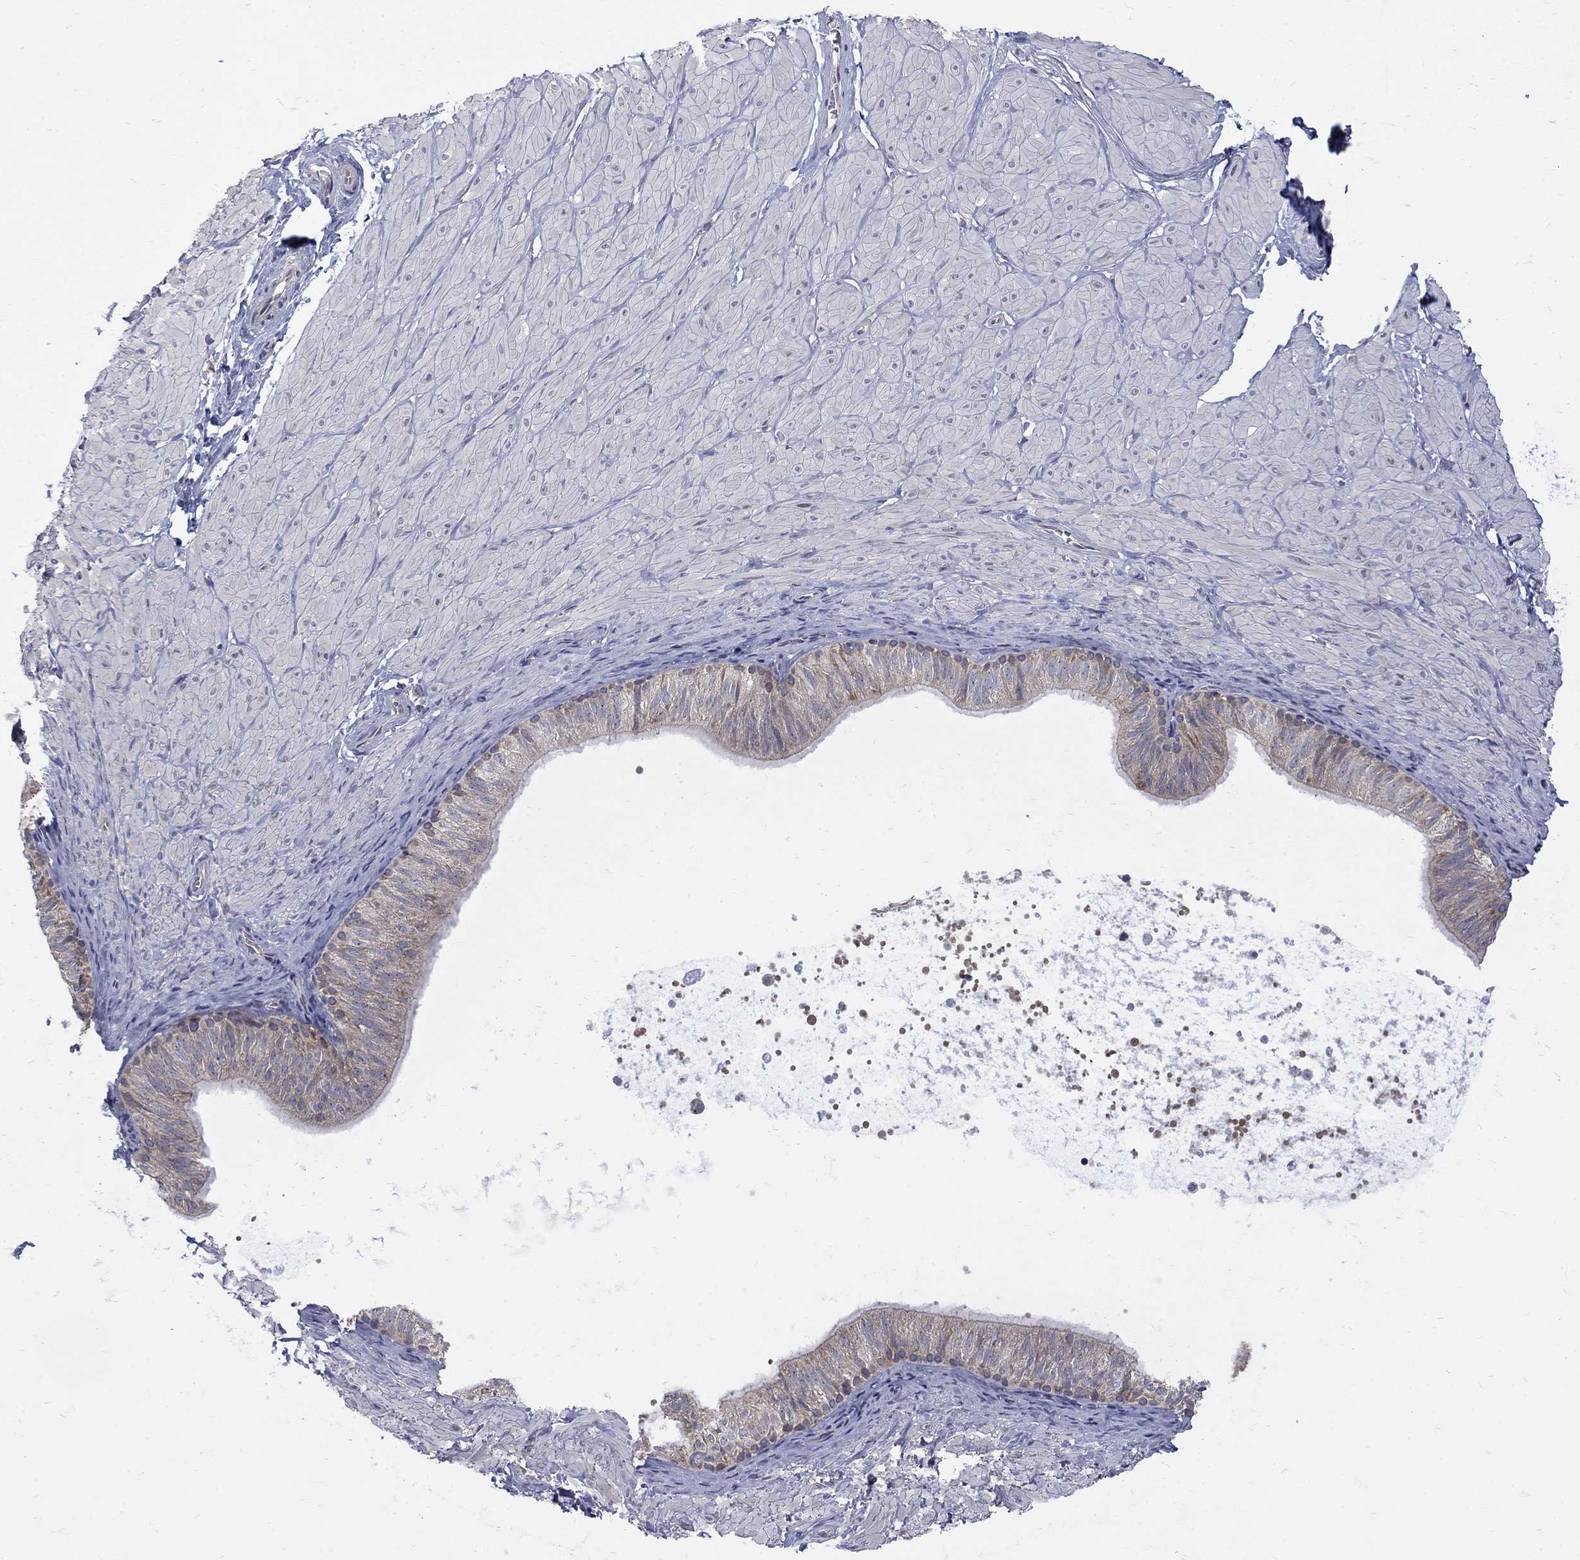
{"staining": {"intensity": "negative", "quantity": "none", "location": "none"}, "tissue": "soft tissue", "cell_type": "Fibroblasts", "image_type": "normal", "snomed": [{"axis": "morphology", "description": "Normal tissue, NOS"}, {"axis": "topography", "description": "Smooth muscle"}, {"axis": "topography", "description": "Peripheral nerve tissue"}], "caption": "This is an immunohistochemistry (IHC) photomicrograph of normal human soft tissue. There is no staining in fibroblasts.", "gene": "SH2B1", "patient": {"sex": "male", "age": 22}}